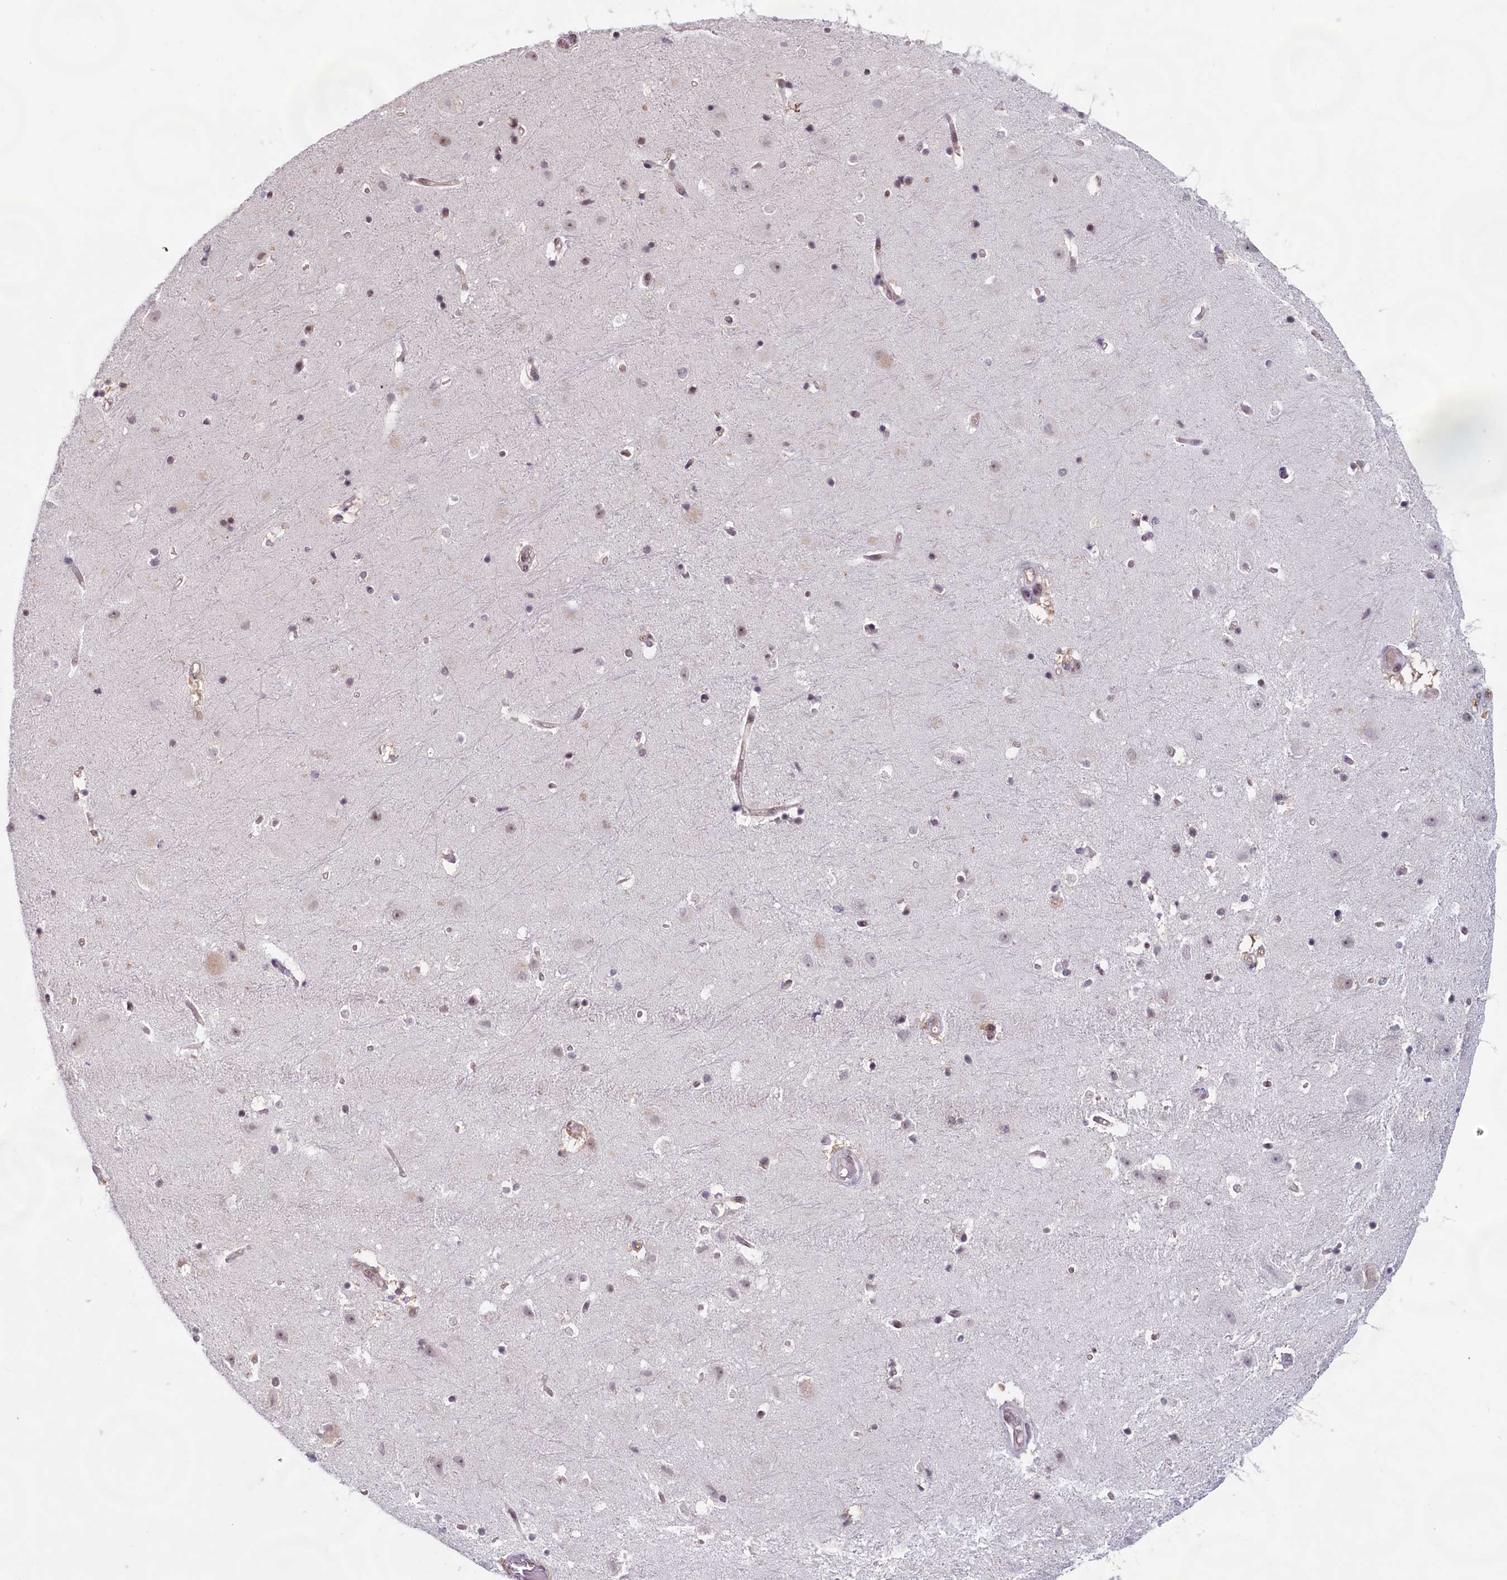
{"staining": {"intensity": "moderate", "quantity": "<25%", "location": "nuclear"}, "tissue": "hippocampus", "cell_type": "Glial cells", "image_type": "normal", "snomed": [{"axis": "morphology", "description": "Normal tissue, NOS"}, {"axis": "topography", "description": "Hippocampus"}], "caption": "Immunohistochemistry (IHC) (DAB) staining of benign hippocampus shows moderate nuclear protein positivity in about <25% of glial cells.", "gene": "C1D", "patient": {"sex": "female", "age": 52}}